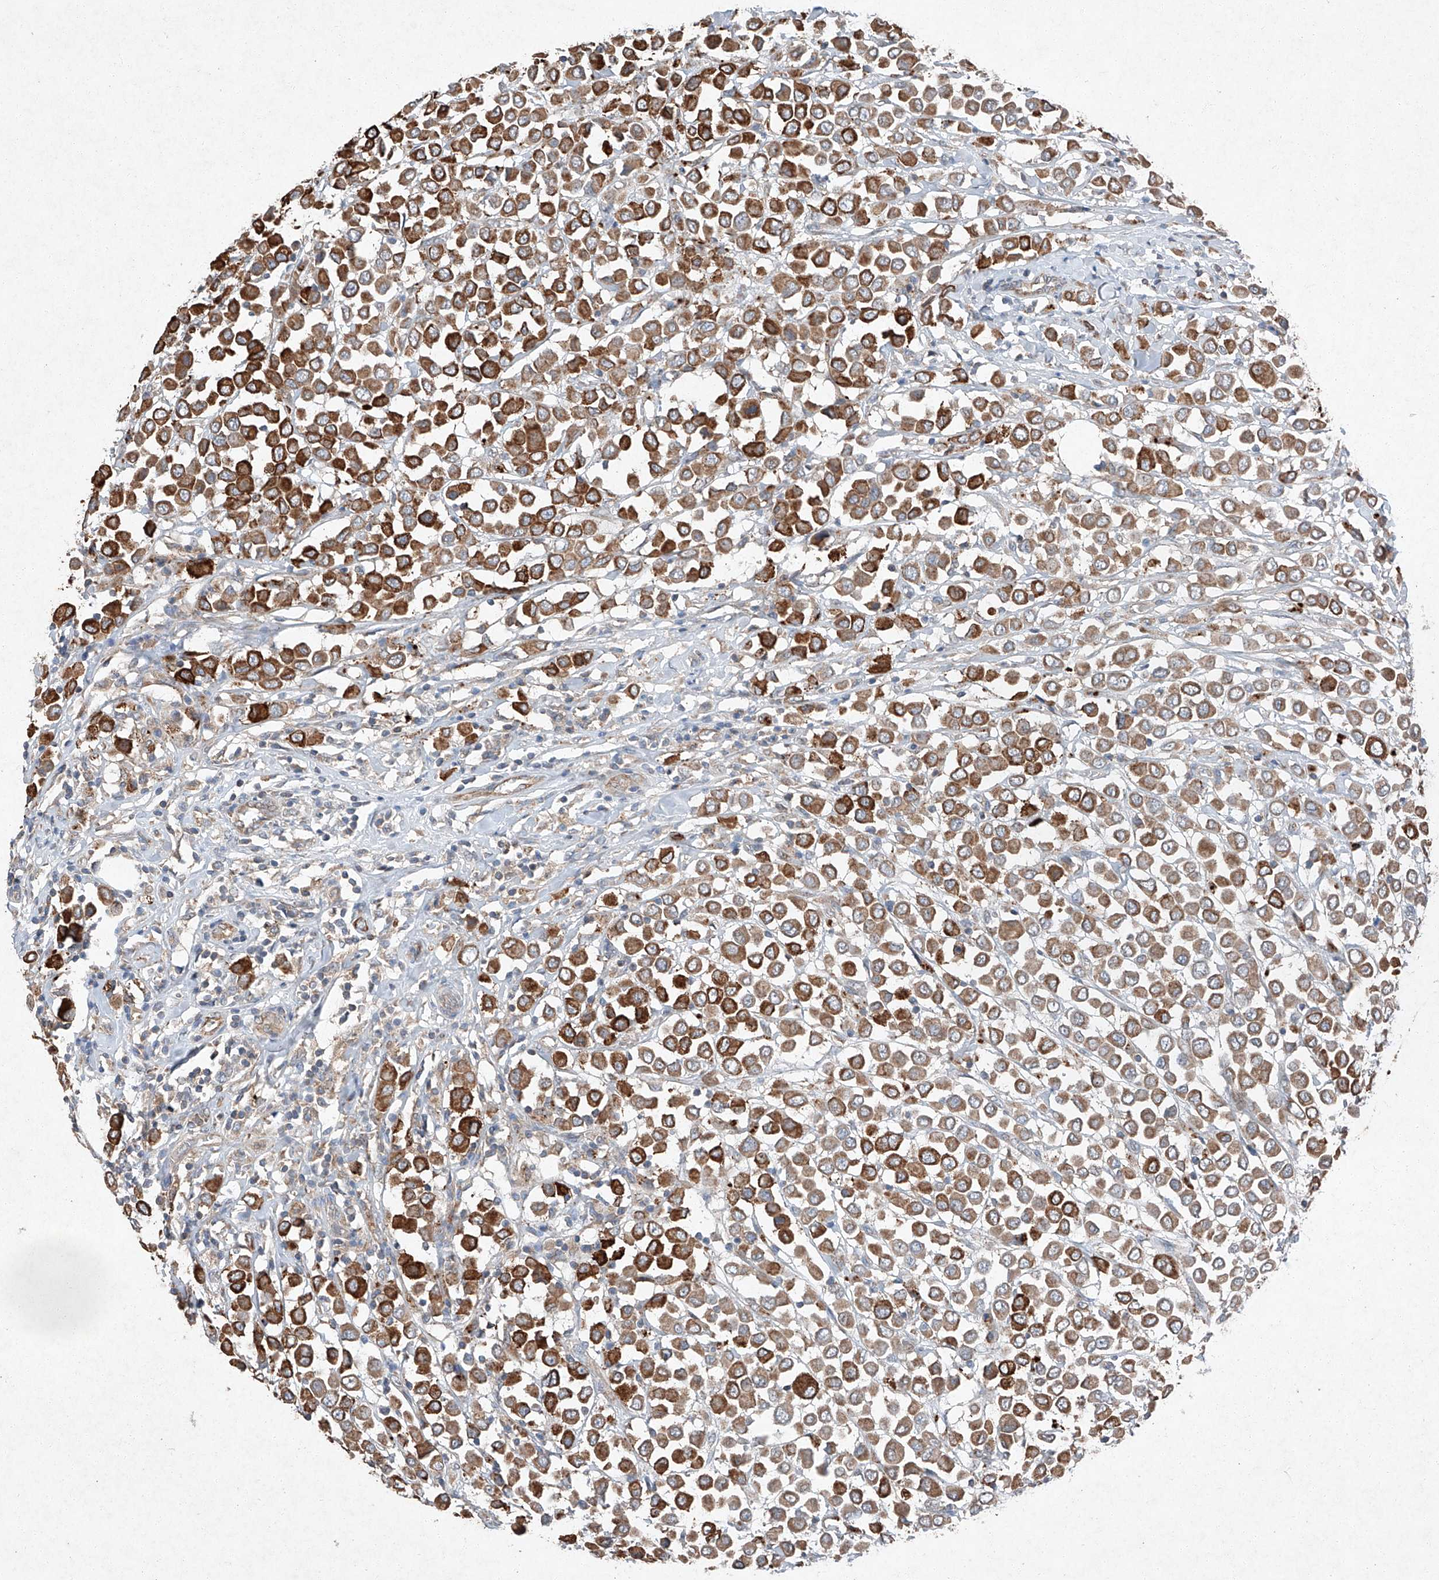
{"staining": {"intensity": "strong", "quantity": "25%-75%", "location": "cytoplasmic/membranous"}, "tissue": "breast cancer", "cell_type": "Tumor cells", "image_type": "cancer", "snomed": [{"axis": "morphology", "description": "Duct carcinoma"}, {"axis": "topography", "description": "Breast"}], "caption": "An immunohistochemistry micrograph of tumor tissue is shown. Protein staining in brown highlights strong cytoplasmic/membranous positivity in breast cancer (intraductal carcinoma) within tumor cells.", "gene": "RUSC1", "patient": {"sex": "female", "age": 61}}